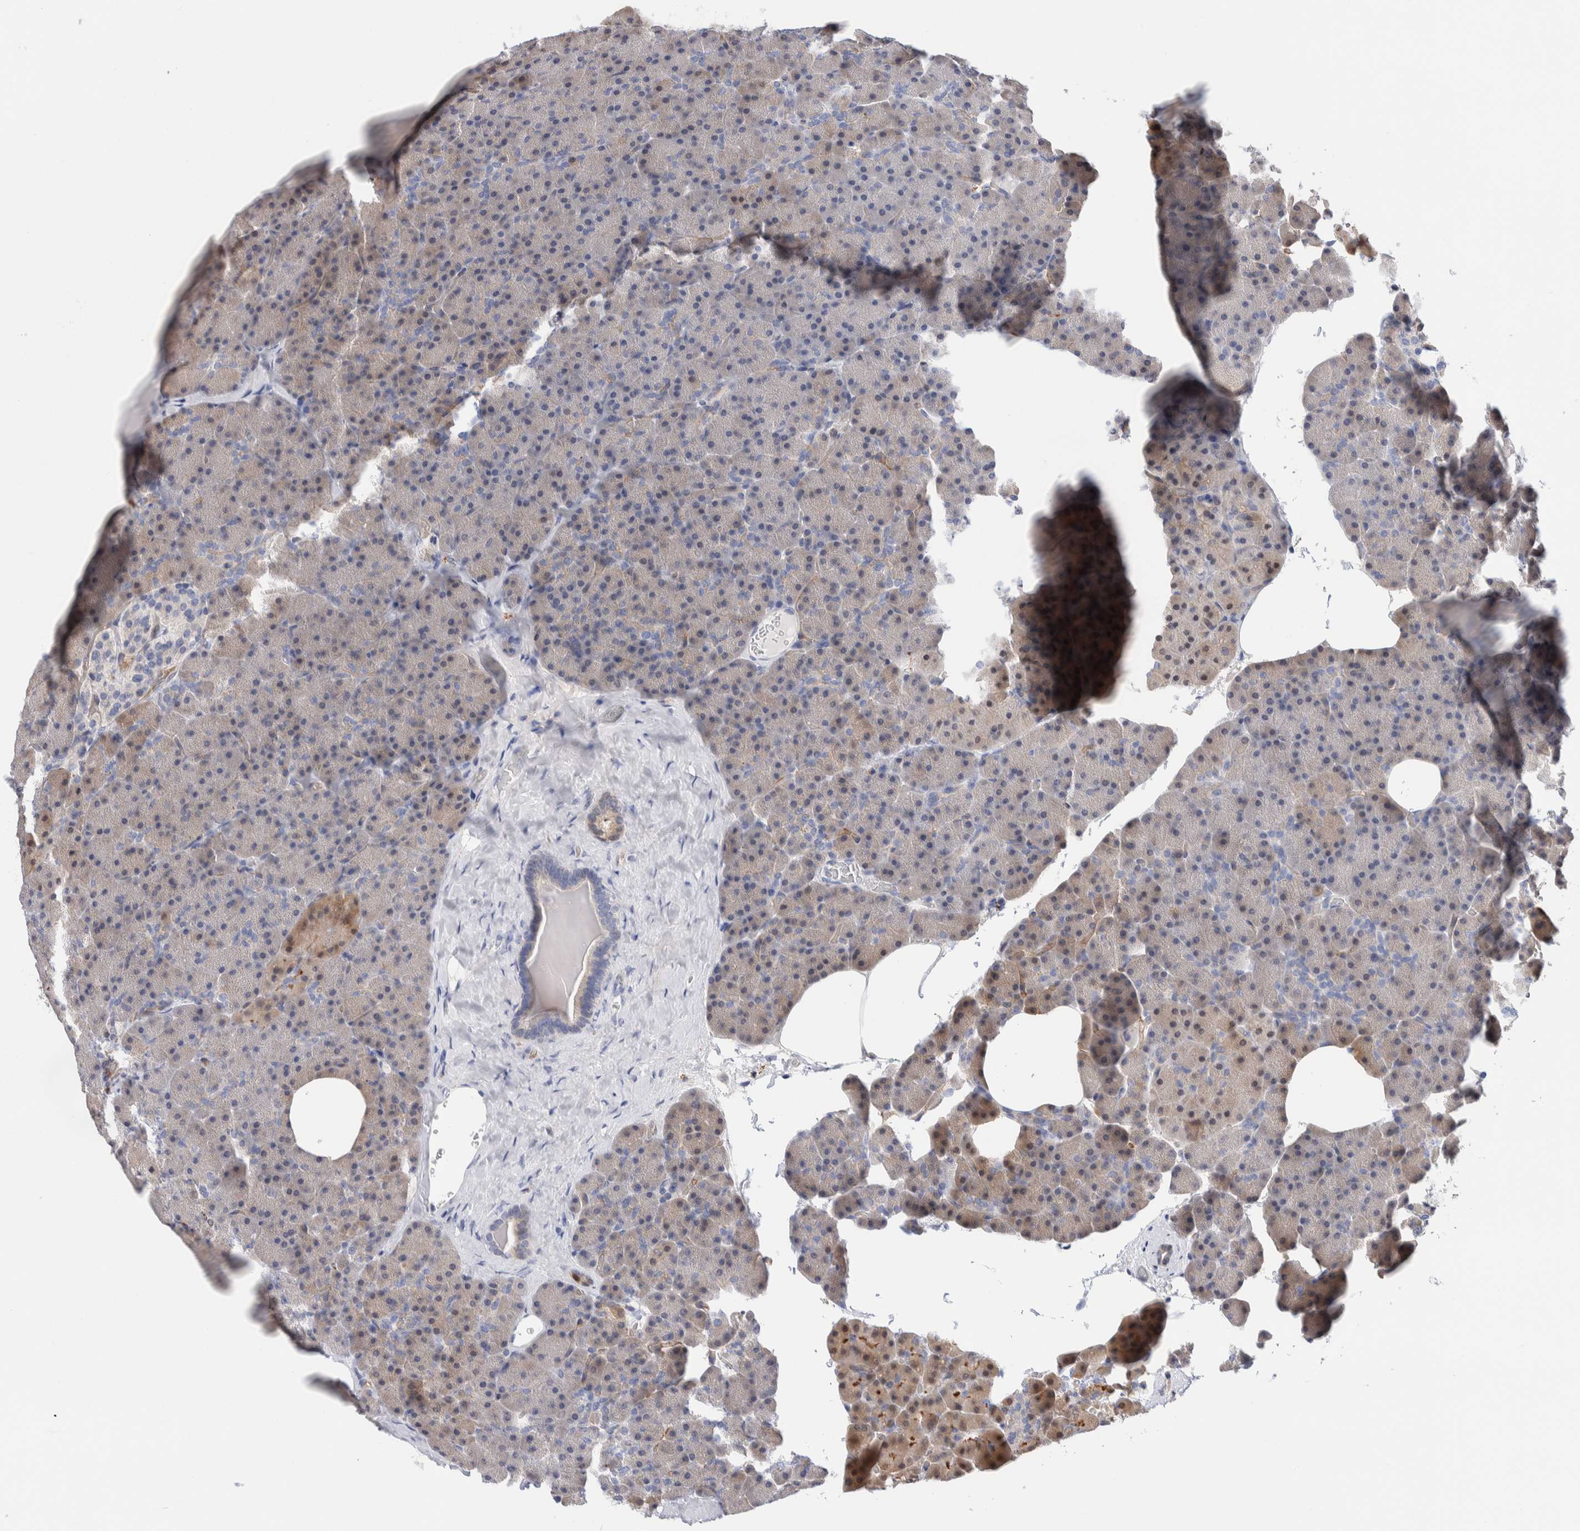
{"staining": {"intensity": "weak", "quantity": "25%-75%", "location": "cytoplasmic/membranous"}, "tissue": "pancreas", "cell_type": "Exocrine glandular cells", "image_type": "normal", "snomed": [{"axis": "morphology", "description": "Normal tissue, NOS"}, {"axis": "morphology", "description": "Carcinoid, malignant, NOS"}, {"axis": "topography", "description": "Pancreas"}], "caption": "The photomicrograph exhibits immunohistochemical staining of benign pancreas. There is weak cytoplasmic/membranous expression is identified in about 25%-75% of exocrine glandular cells.", "gene": "METRNL", "patient": {"sex": "female", "age": 35}}